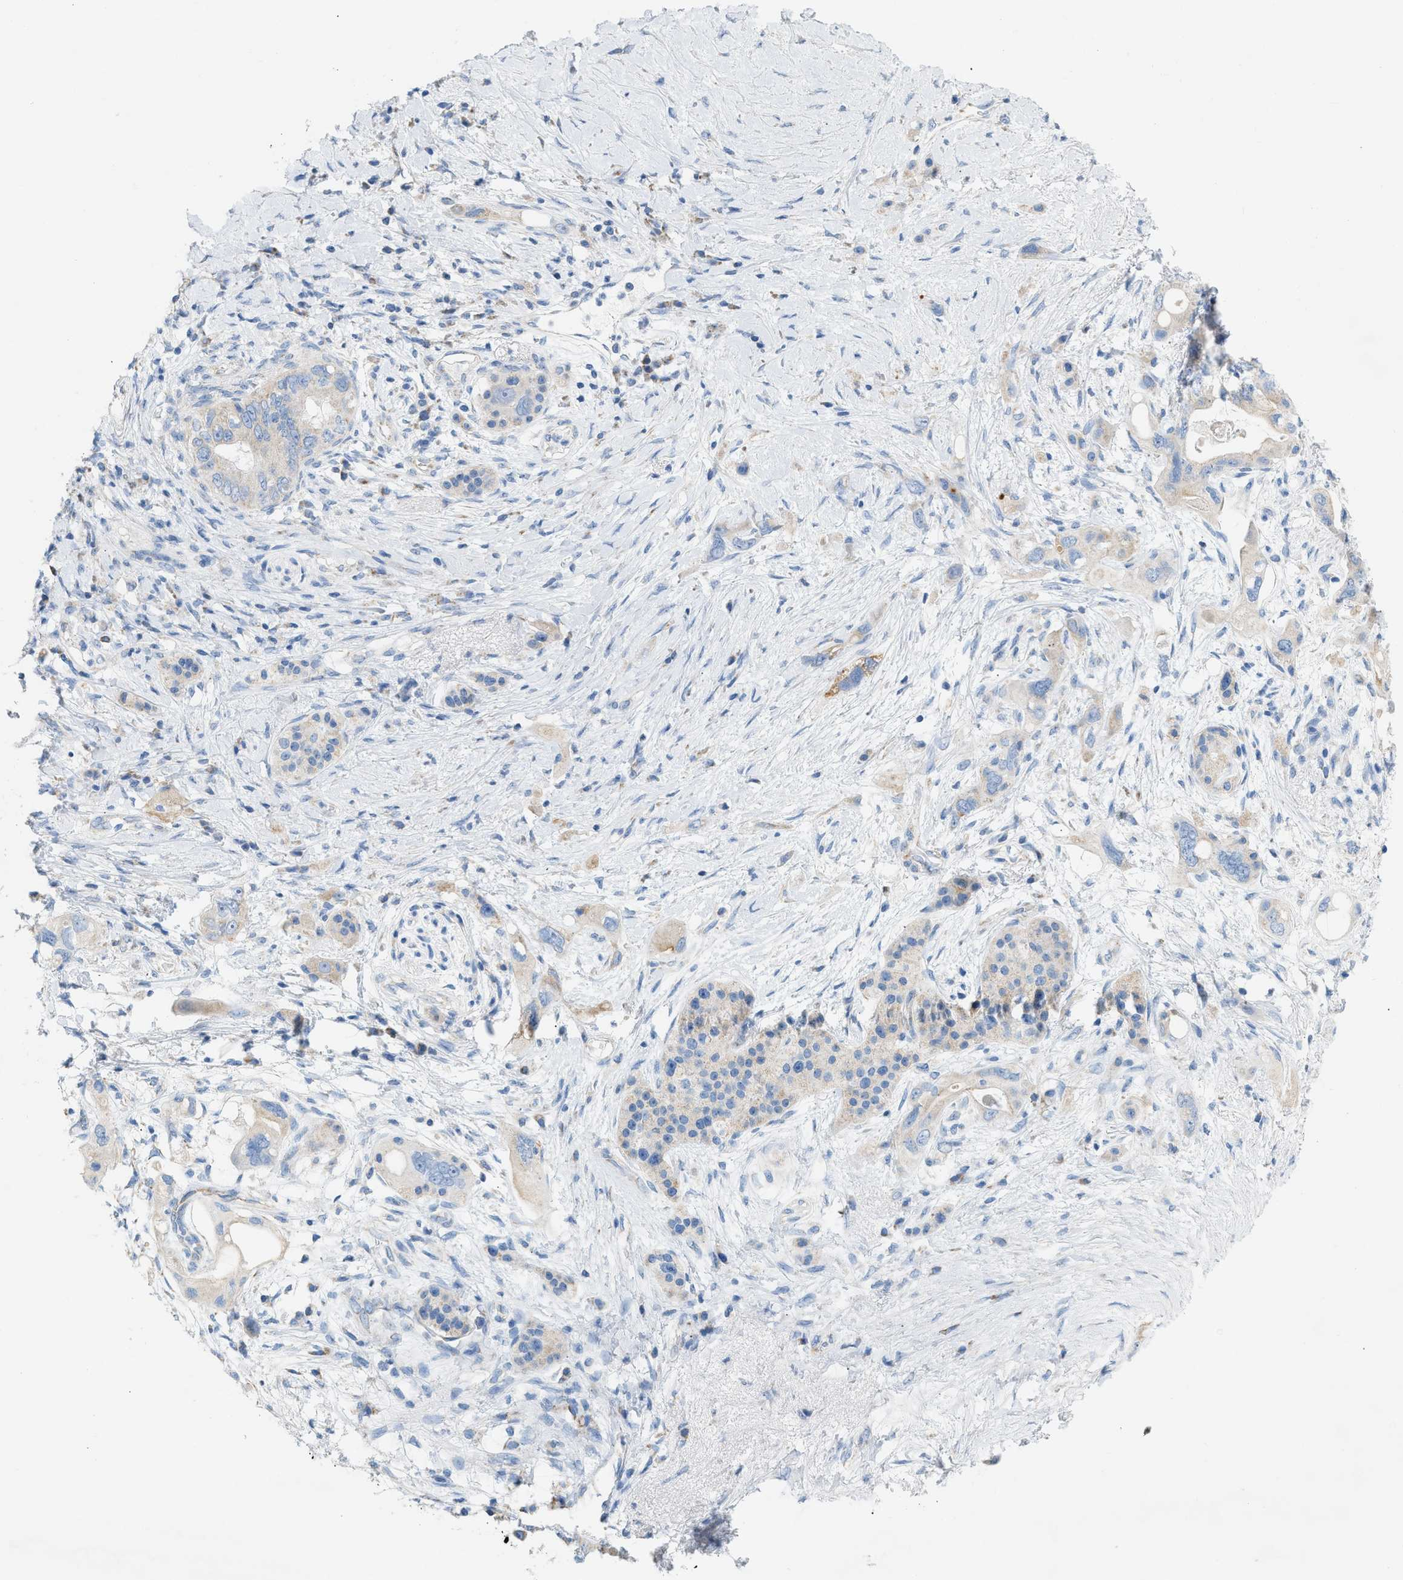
{"staining": {"intensity": "weak", "quantity": "25%-75%", "location": "cytoplasmic/membranous"}, "tissue": "pancreatic cancer", "cell_type": "Tumor cells", "image_type": "cancer", "snomed": [{"axis": "morphology", "description": "Adenocarcinoma, NOS"}, {"axis": "topography", "description": "Pancreas"}], "caption": "Immunohistochemical staining of adenocarcinoma (pancreatic) reveals low levels of weak cytoplasmic/membranous positivity in approximately 25%-75% of tumor cells.", "gene": "NDUFS8", "patient": {"sex": "female", "age": 56}}